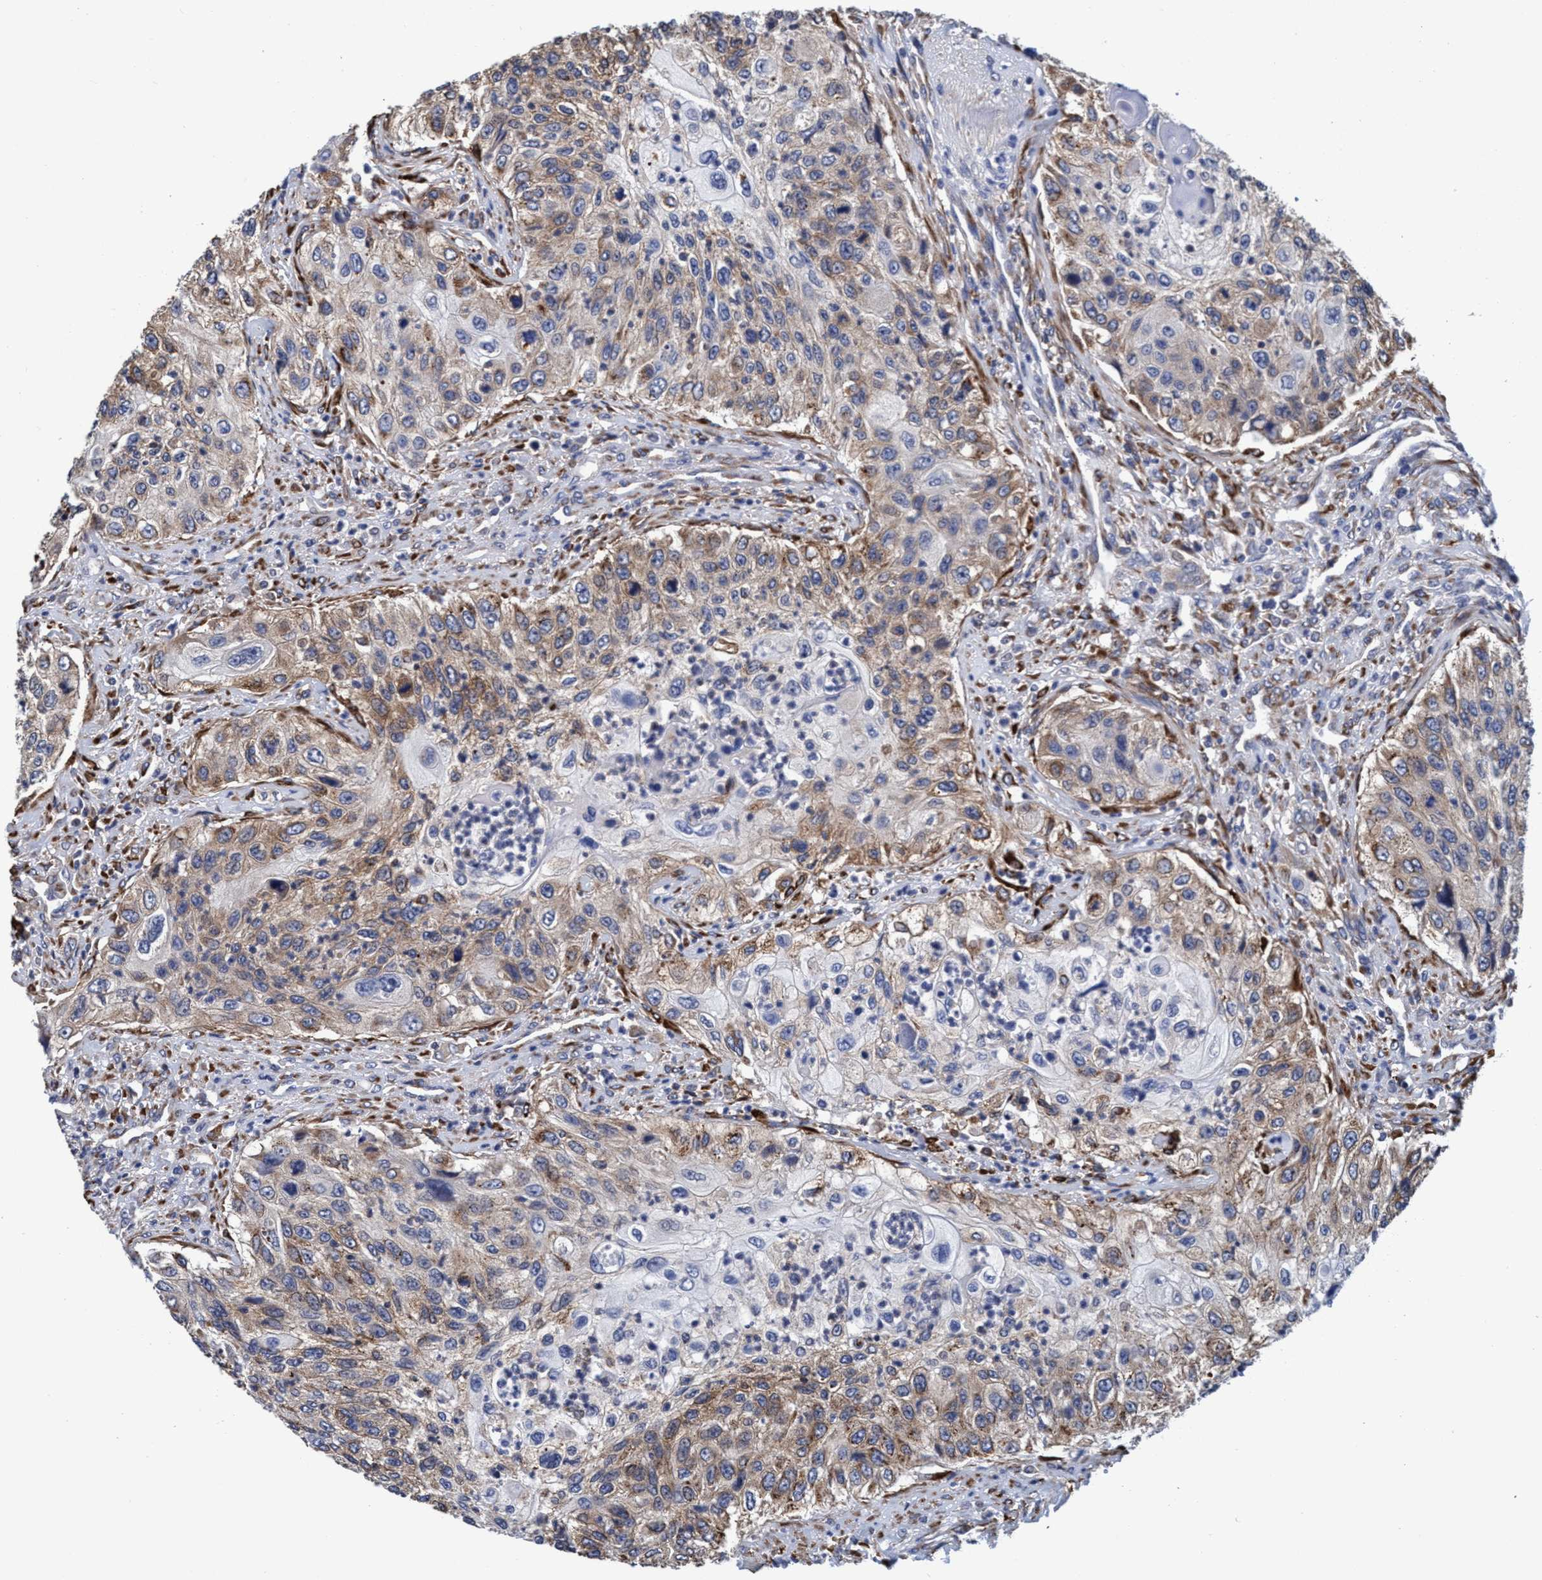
{"staining": {"intensity": "weak", "quantity": ">75%", "location": "cytoplasmic/membranous"}, "tissue": "urothelial cancer", "cell_type": "Tumor cells", "image_type": "cancer", "snomed": [{"axis": "morphology", "description": "Urothelial carcinoma, High grade"}, {"axis": "topography", "description": "Urinary bladder"}], "caption": "This is an image of IHC staining of urothelial carcinoma (high-grade), which shows weak staining in the cytoplasmic/membranous of tumor cells.", "gene": "CALCOCO2", "patient": {"sex": "female", "age": 60}}